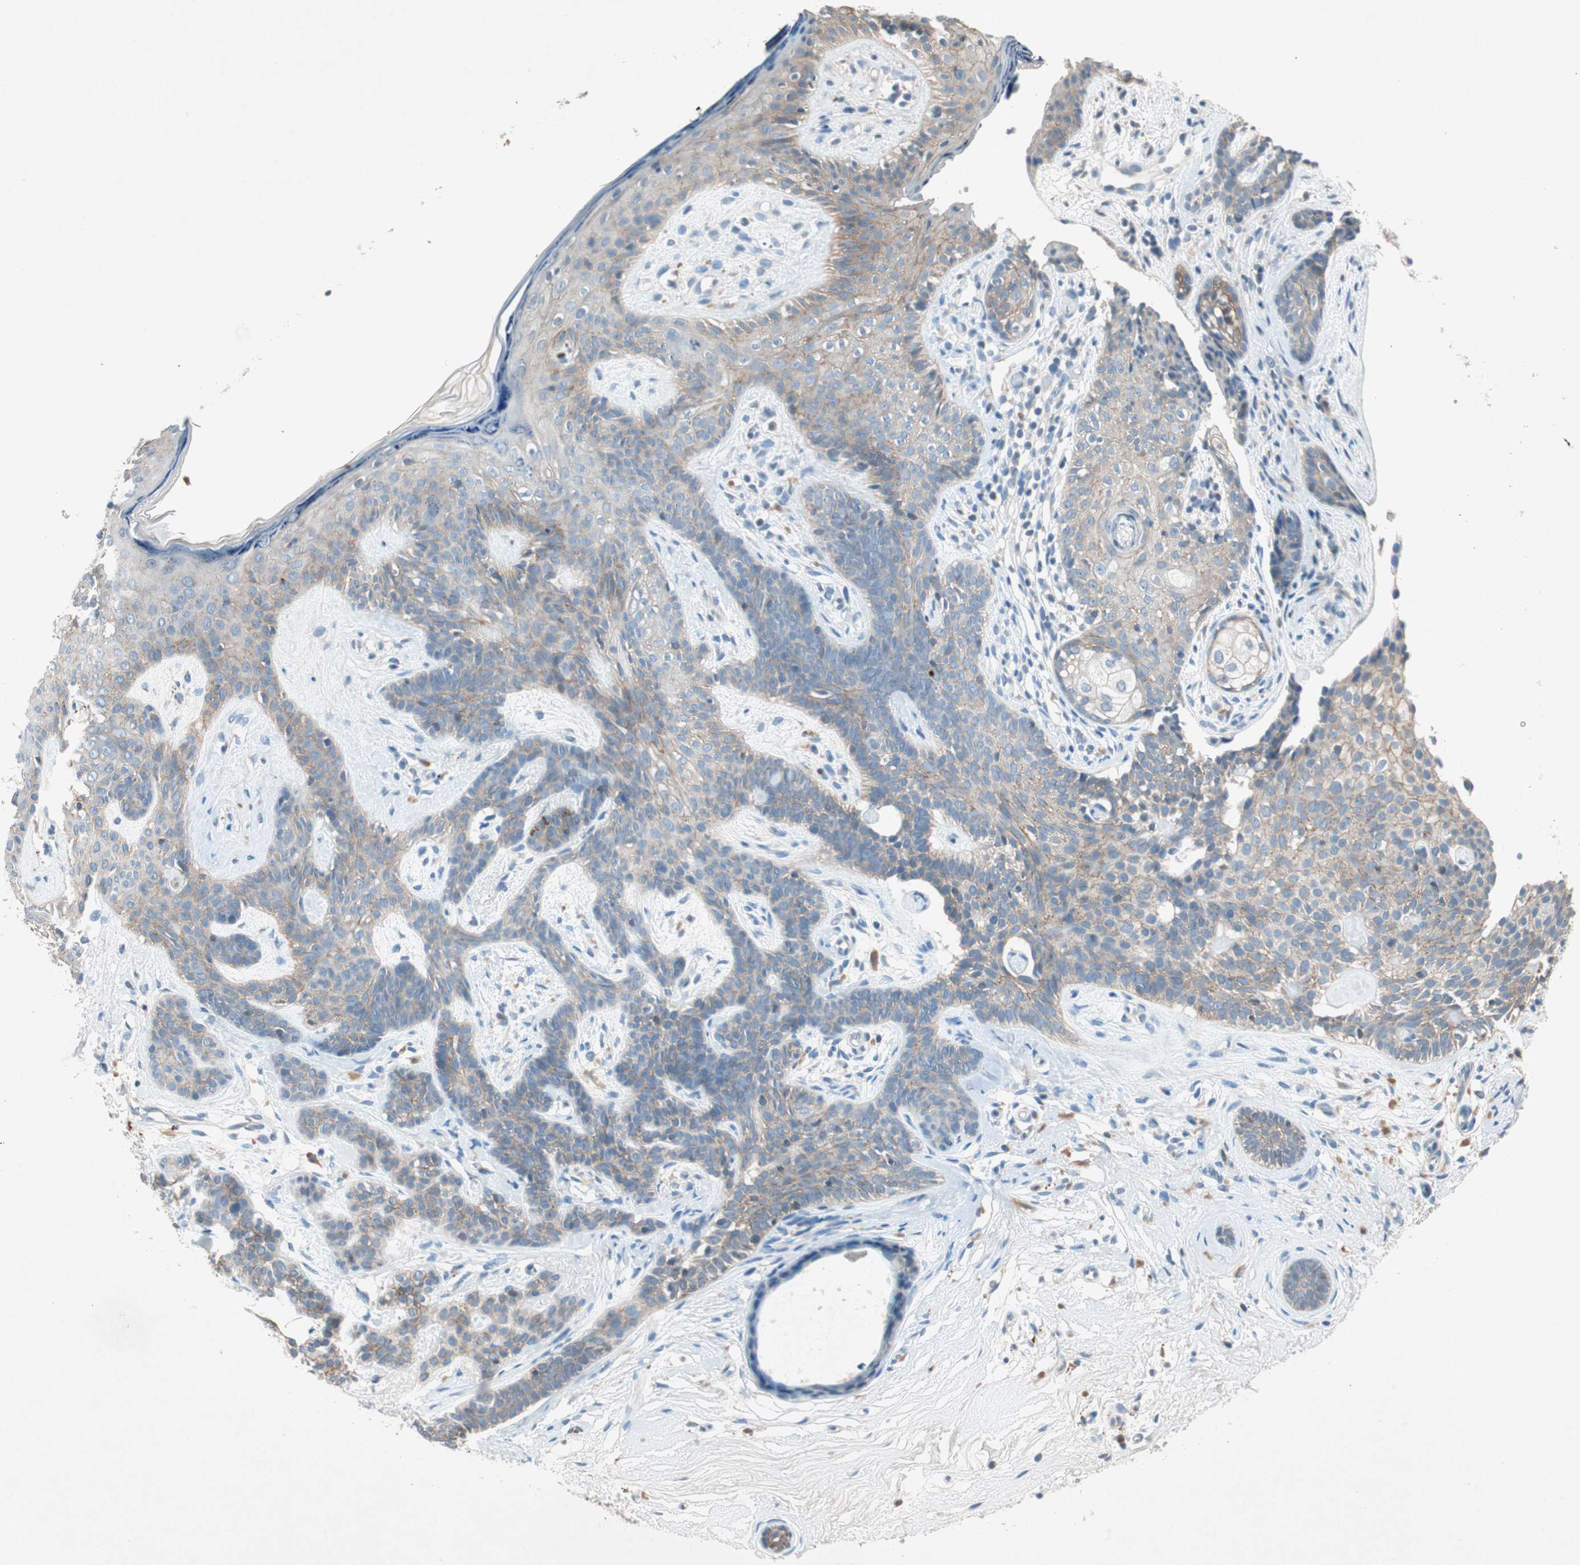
{"staining": {"intensity": "weak", "quantity": "25%-75%", "location": "cytoplasmic/membranous"}, "tissue": "skin cancer", "cell_type": "Tumor cells", "image_type": "cancer", "snomed": [{"axis": "morphology", "description": "Developmental malformation"}, {"axis": "morphology", "description": "Basal cell carcinoma"}, {"axis": "topography", "description": "Skin"}], "caption": "Protein expression analysis of human basal cell carcinoma (skin) reveals weak cytoplasmic/membranous expression in approximately 25%-75% of tumor cells.", "gene": "NKAIN1", "patient": {"sex": "female", "age": 62}}